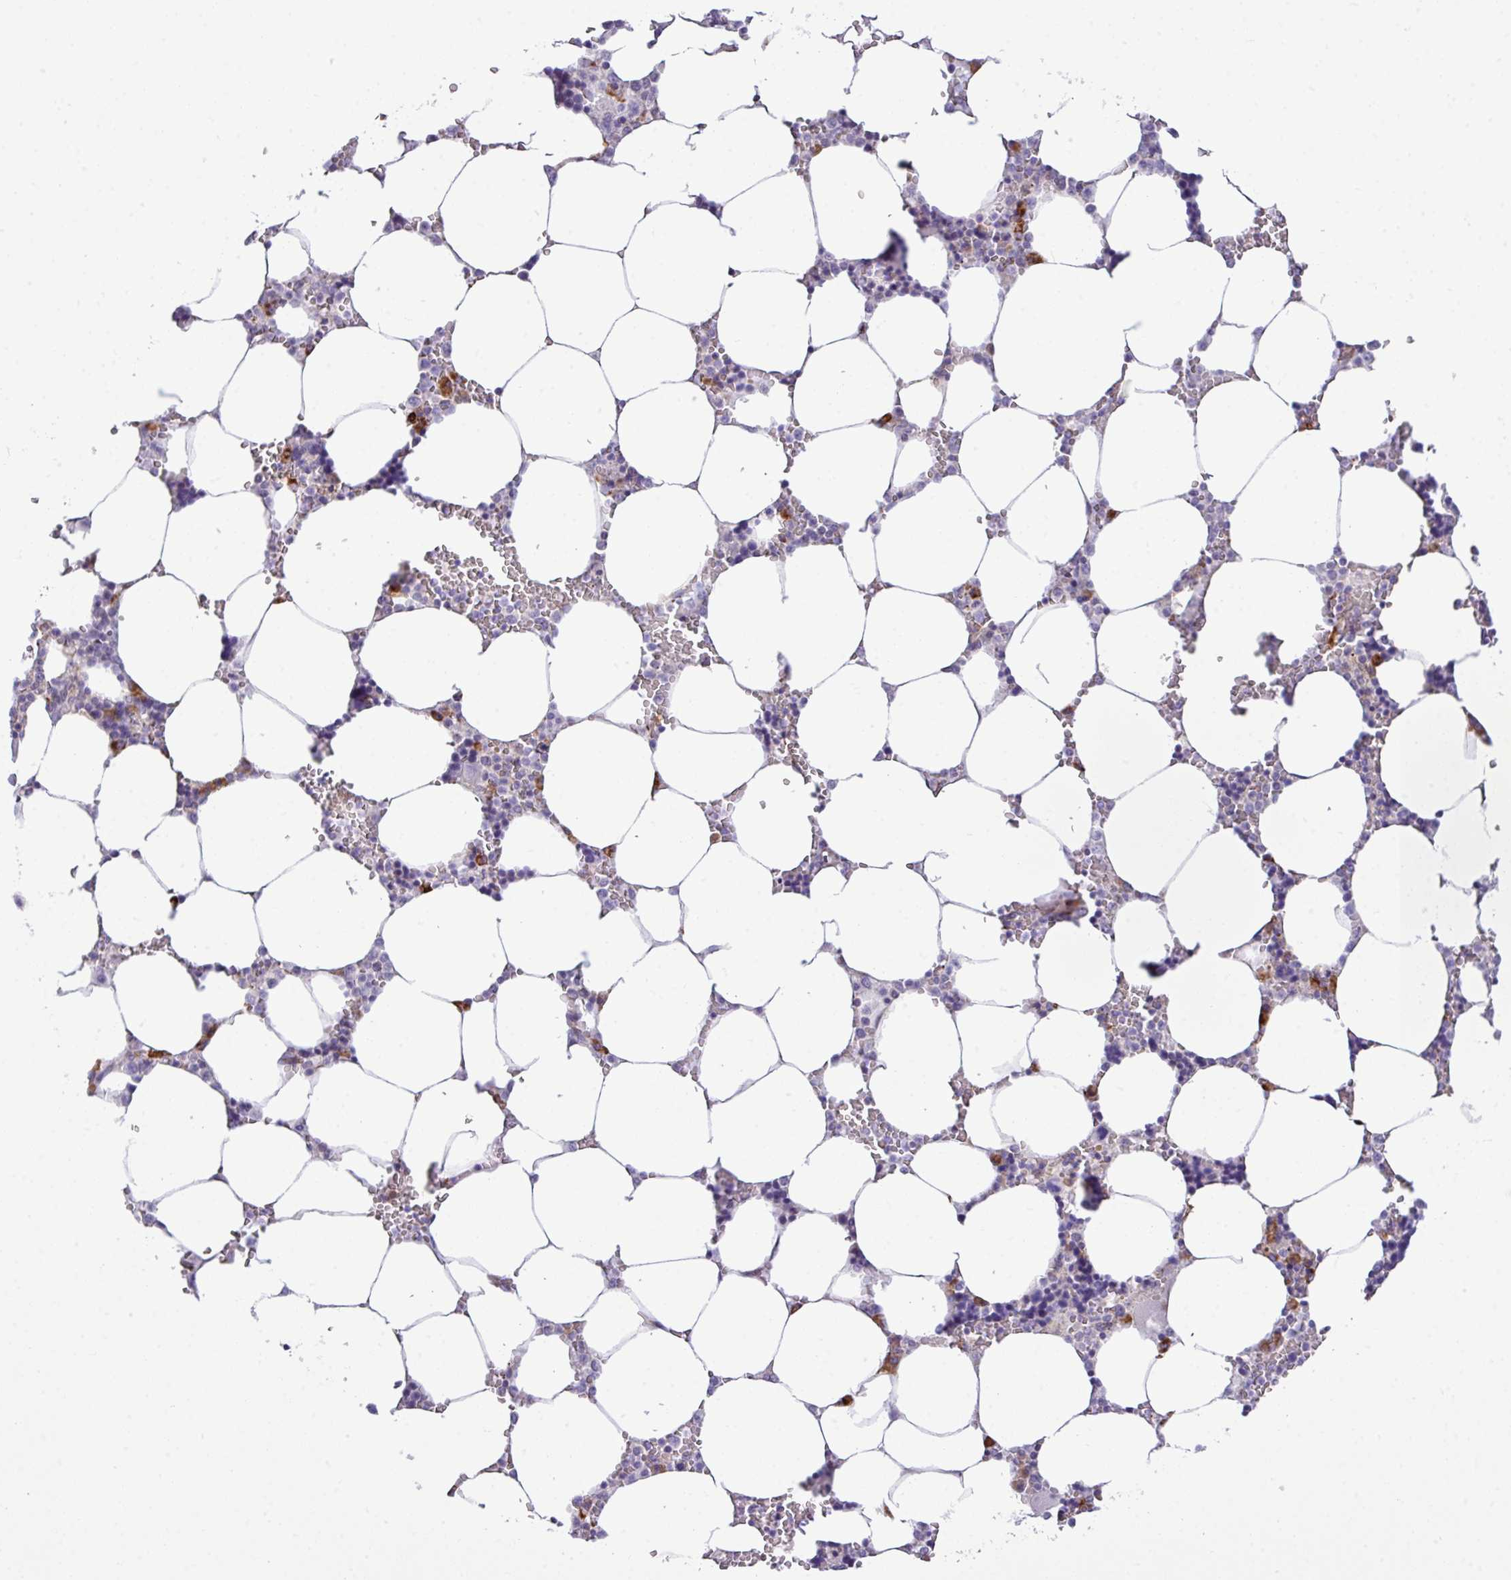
{"staining": {"intensity": "strong", "quantity": "<25%", "location": "cytoplasmic/membranous"}, "tissue": "bone marrow", "cell_type": "Hematopoietic cells", "image_type": "normal", "snomed": [{"axis": "morphology", "description": "Normal tissue, NOS"}, {"axis": "topography", "description": "Bone marrow"}], "caption": "Protein positivity by immunohistochemistry demonstrates strong cytoplasmic/membranous expression in about <25% of hematopoietic cells in unremarkable bone marrow.", "gene": "CFAP97", "patient": {"sex": "male", "age": 64}}